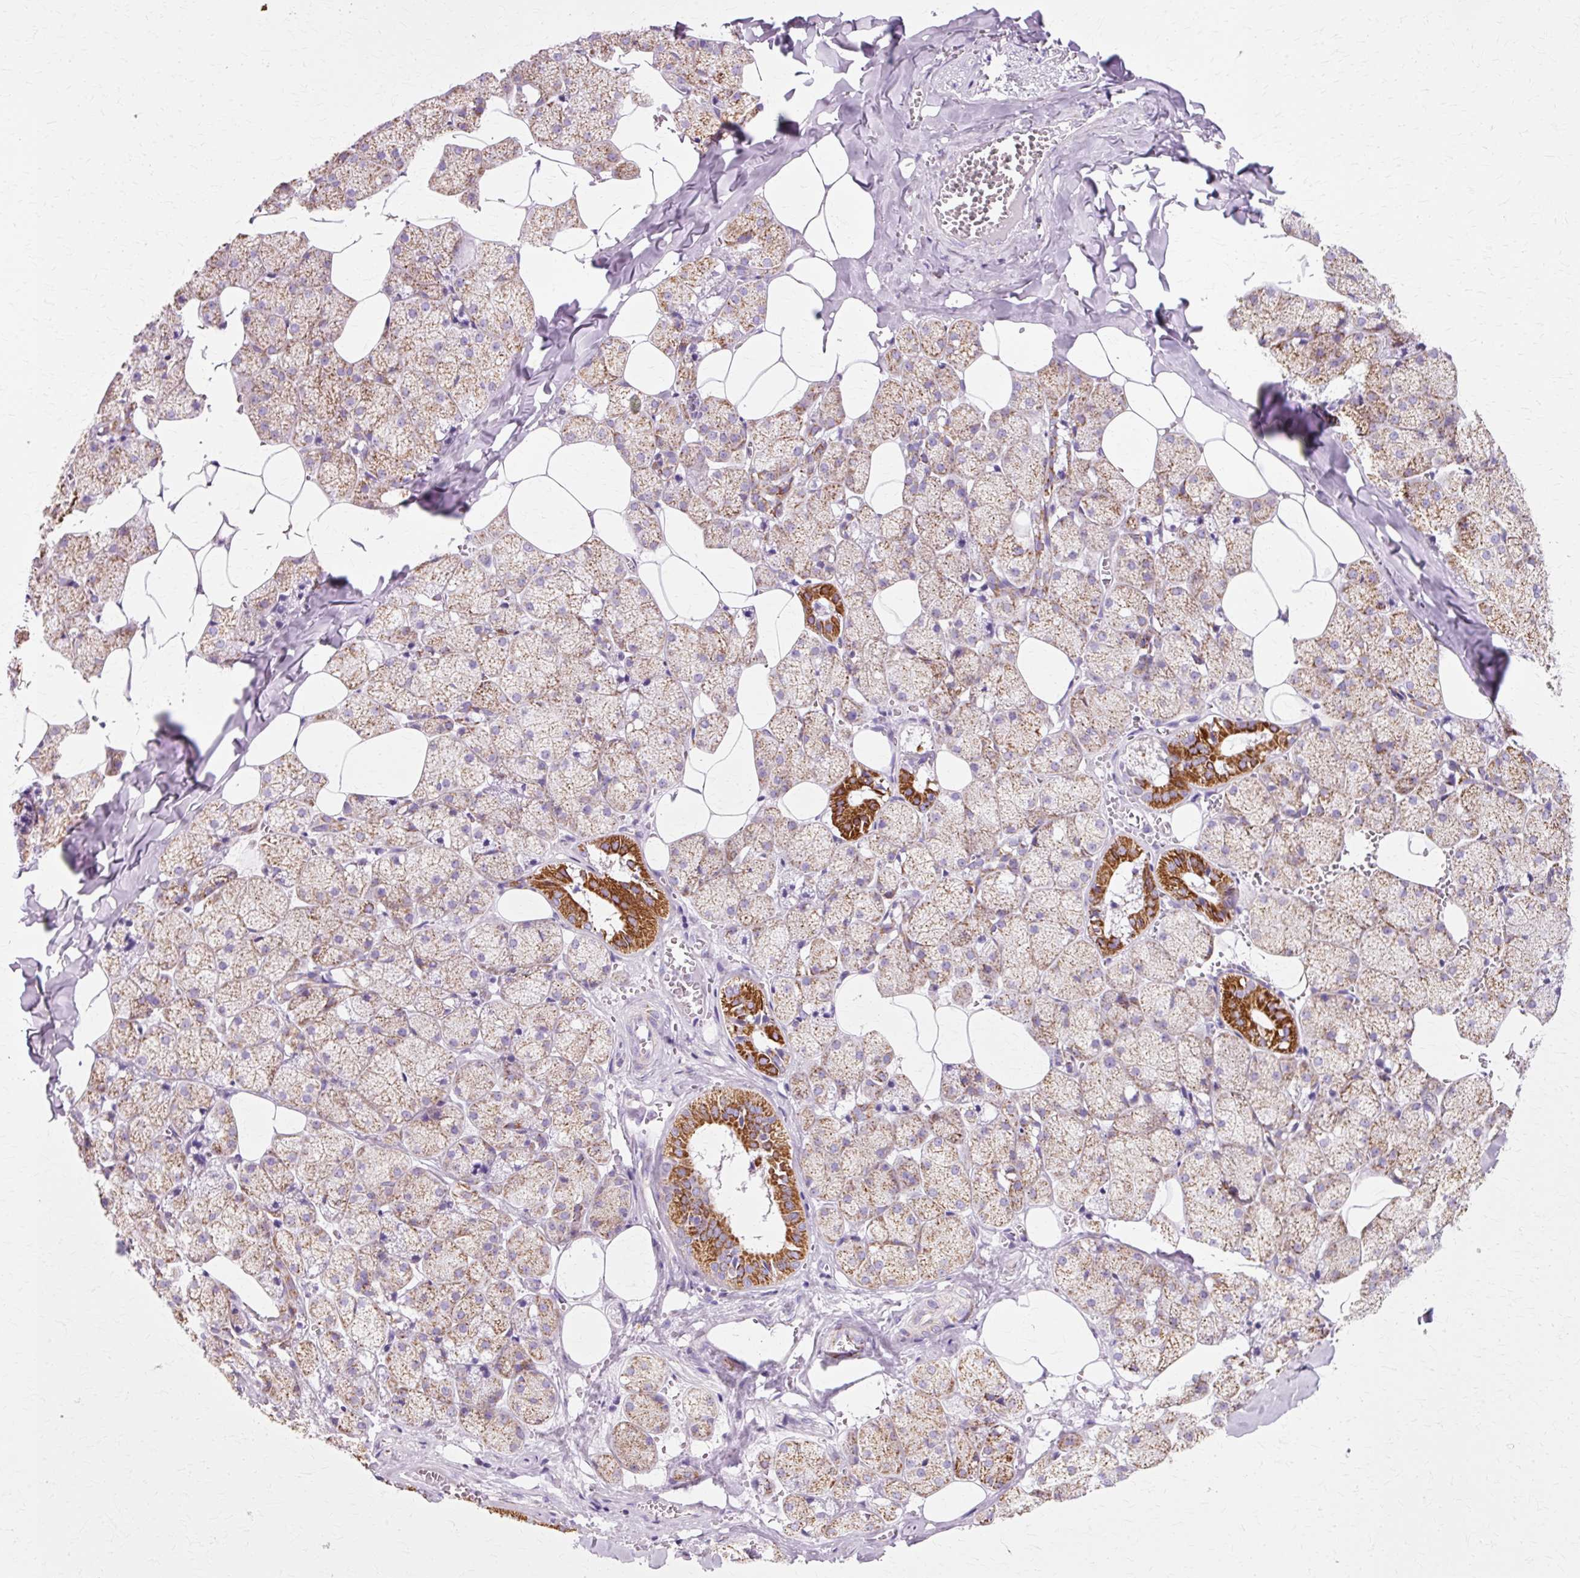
{"staining": {"intensity": "strong", "quantity": "25%-75%", "location": "cytoplasmic/membranous"}, "tissue": "salivary gland", "cell_type": "Glandular cells", "image_type": "normal", "snomed": [{"axis": "morphology", "description": "Normal tissue, NOS"}, {"axis": "topography", "description": "Salivary gland"}, {"axis": "topography", "description": "Peripheral nerve tissue"}], "caption": "DAB (3,3'-diaminobenzidine) immunohistochemical staining of unremarkable salivary gland shows strong cytoplasmic/membranous protein expression in about 25%-75% of glandular cells. The staining was performed using DAB (3,3'-diaminobenzidine) to visualize the protein expression in brown, while the nuclei were stained in blue with hematoxylin (Magnification: 20x).", "gene": "ATP5PO", "patient": {"sex": "male", "age": 38}}